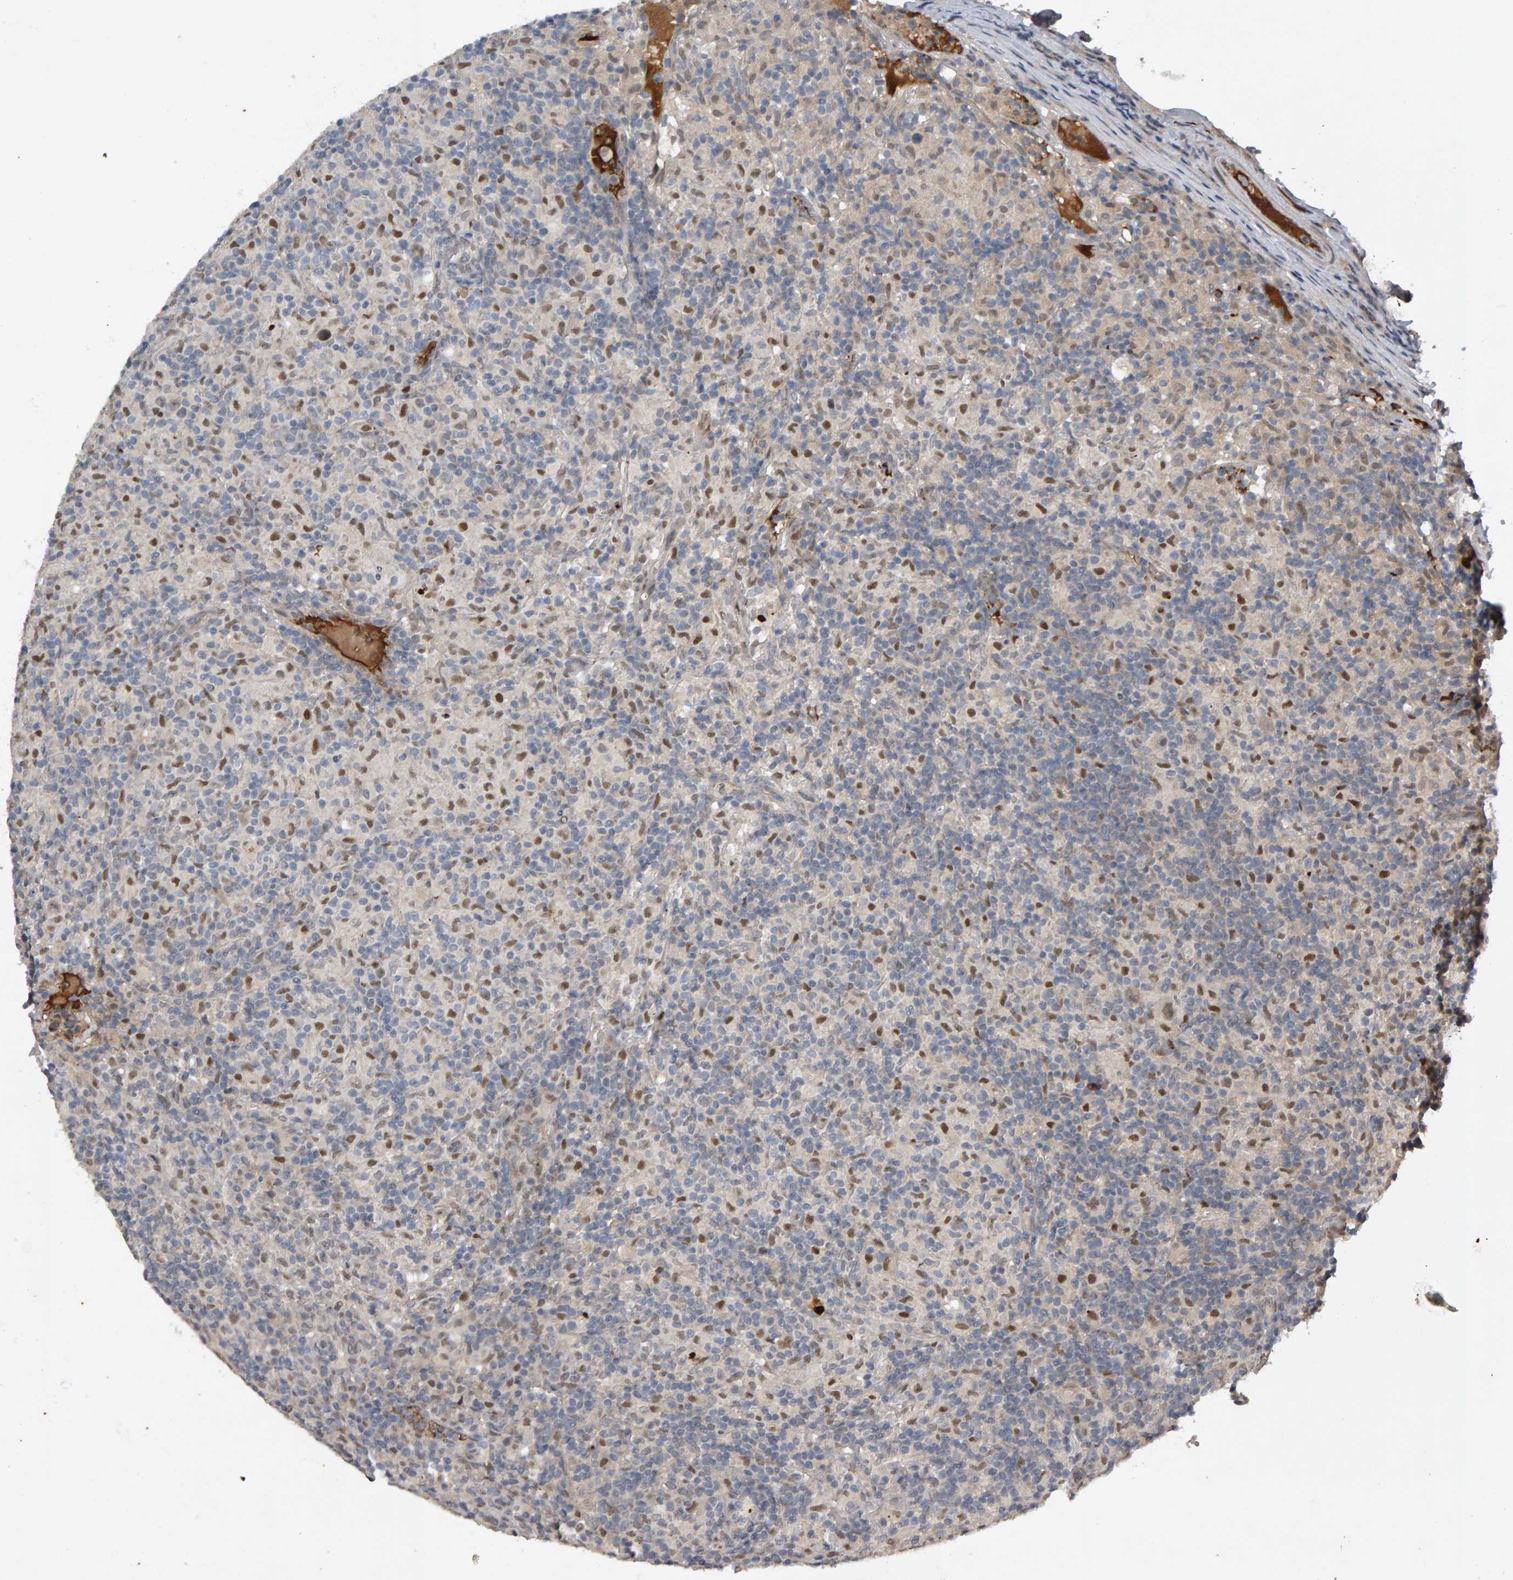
{"staining": {"intensity": "weak", "quantity": ">75%", "location": "nuclear"}, "tissue": "lymphoma", "cell_type": "Tumor cells", "image_type": "cancer", "snomed": [{"axis": "morphology", "description": "Hodgkin's disease, NOS"}, {"axis": "topography", "description": "Lymph node"}], "caption": "Weak nuclear protein staining is appreciated in about >75% of tumor cells in lymphoma.", "gene": "IPO8", "patient": {"sex": "male", "age": 70}}